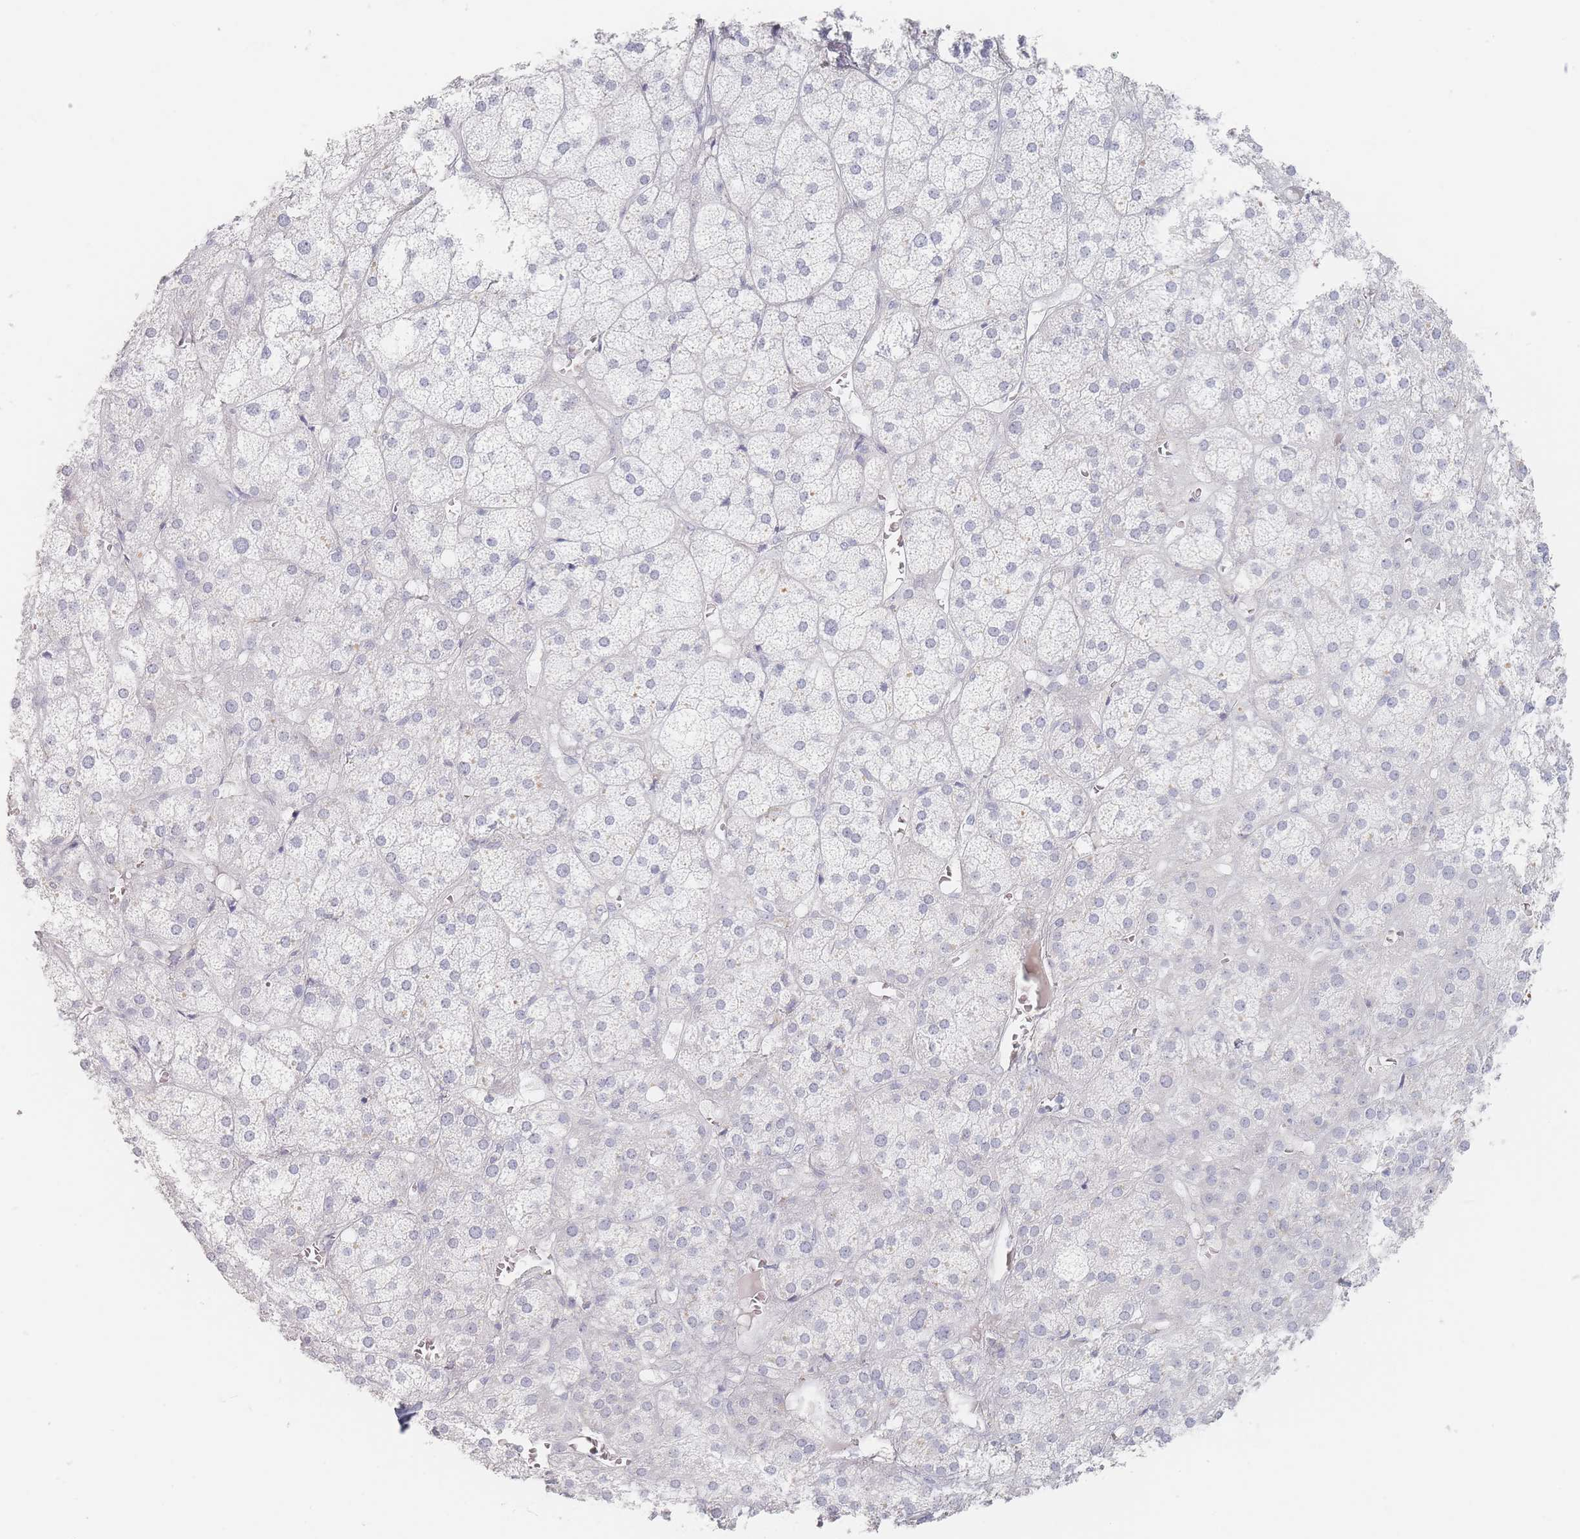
{"staining": {"intensity": "negative", "quantity": "none", "location": "none"}, "tissue": "adrenal gland", "cell_type": "Glandular cells", "image_type": "normal", "snomed": [{"axis": "morphology", "description": "Normal tissue, NOS"}, {"axis": "topography", "description": "Adrenal gland"}], "caption": "Glandular cells show no significant protein positivity in unremarkable adrenal gland. The staining is performed using DAB brown chromogen with nuclei counter-stained in using hematoxylin.", "gene": "CD37", "patient": {"sex": "female", "age": 61}}